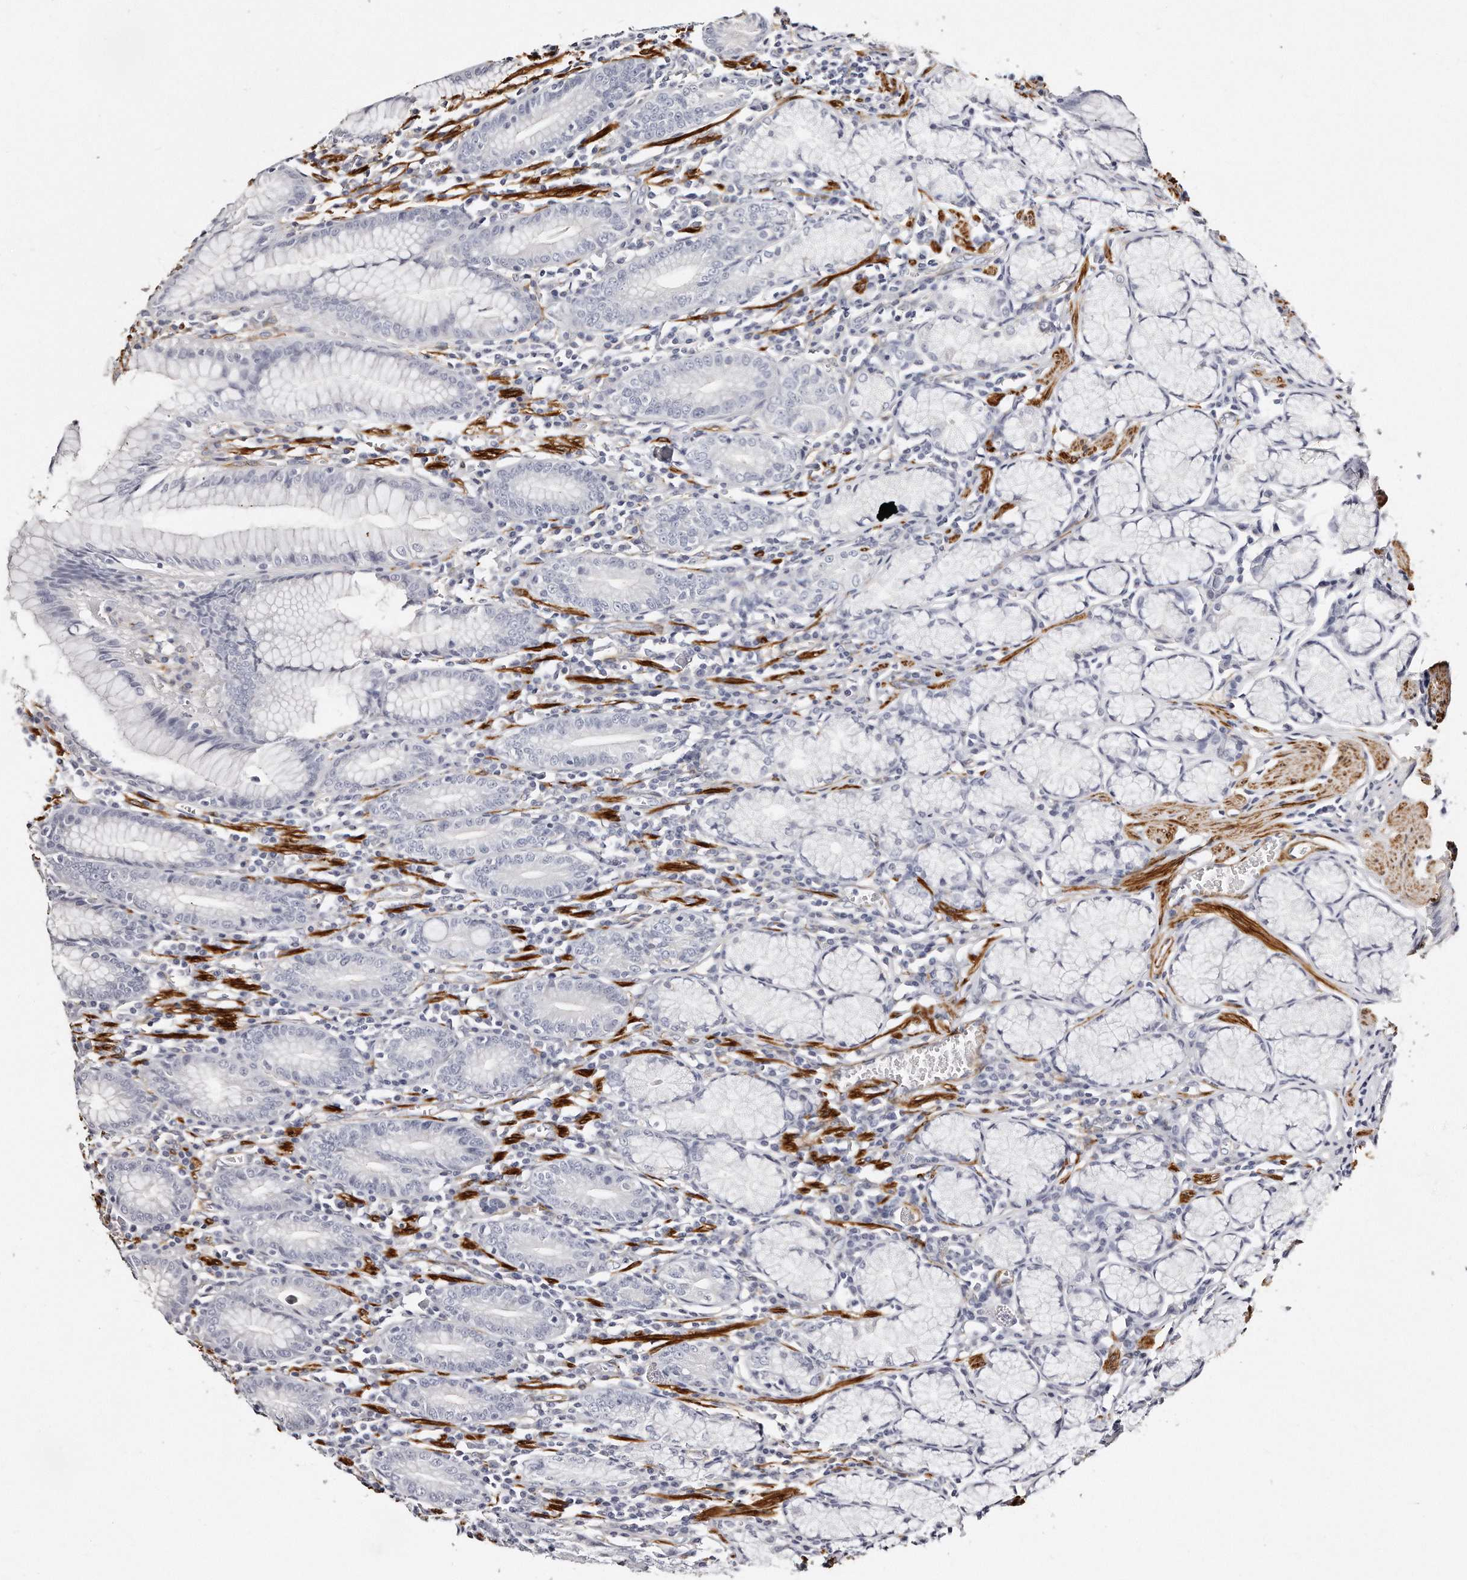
{"staining": {"intensity": "negative", "quantity": "none", "location": "none"}, "tissue": "stomach", "cell_type": "Glandular cells", "image_type": "normal", "snomed": [{"axis": "morphology", "description": "Normal tissue, NOS"}, {"axis": "topography", "description": "Stomach"}], "caption": "The immunohistochemistry (IHC) image has no significant staining in glandular cells of stomach. (DAB (3,3'-diaminobenzidine) IHC visualized using brightfield microscopy, high magnification).", "gene": "LMOD1", "patient": {"sex": "male", "age": 55}}